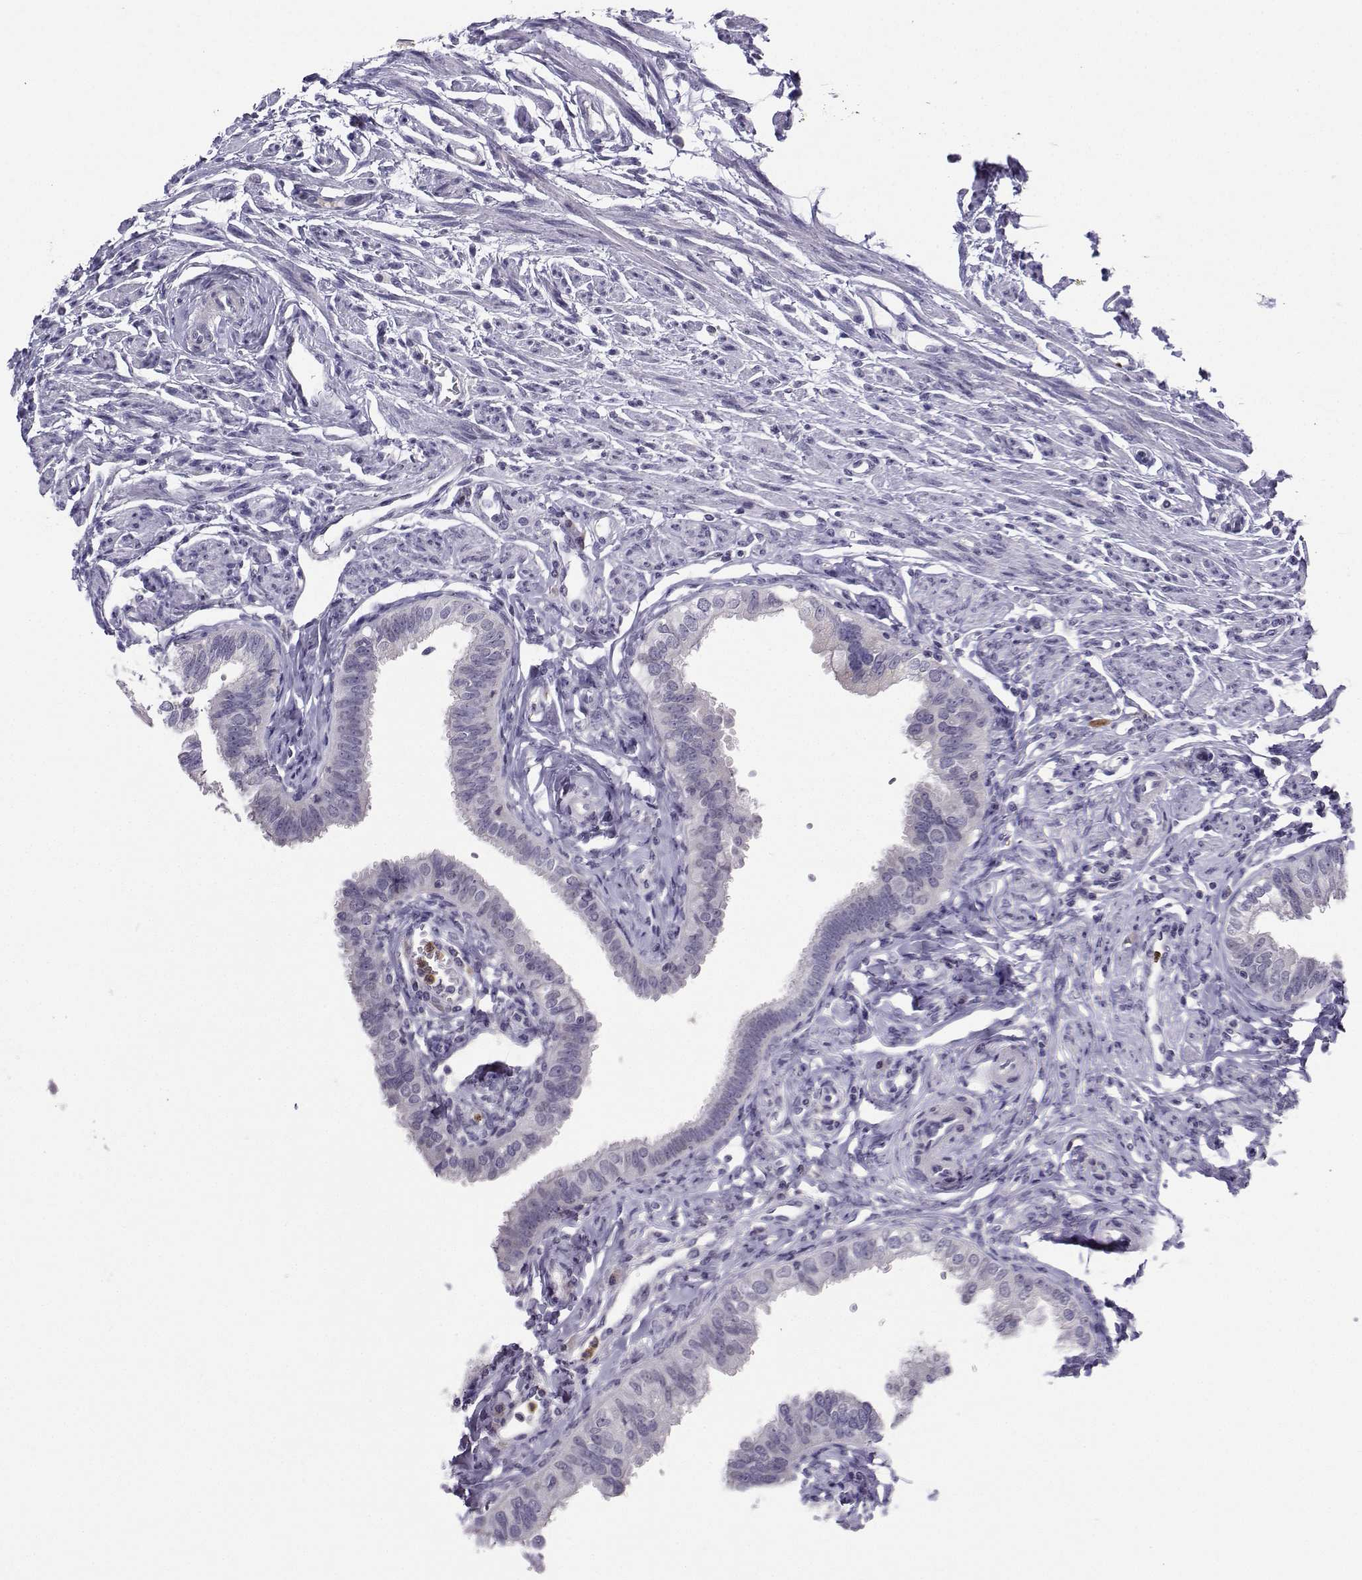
{"staining": {"intensity": "negative", "quantity": "none", "location": "none"}, "tissue": "fallopian tube", "cell_type": "Glandular cells", "image_type": "normal", "snomed": [{"axis": "morphology", "description": "Normal tissue, NOS"}, {"axis": "topography", "description": "Fallopian tube"}], "caption": "High power microscopy histopathology image of an immunohistochemistry (IHC) micrograph of benign fallopian tube, revealing no significant positivity in glandular cells.", "gene": "CALY", "patient": {"sex": "female", "age": 54}}